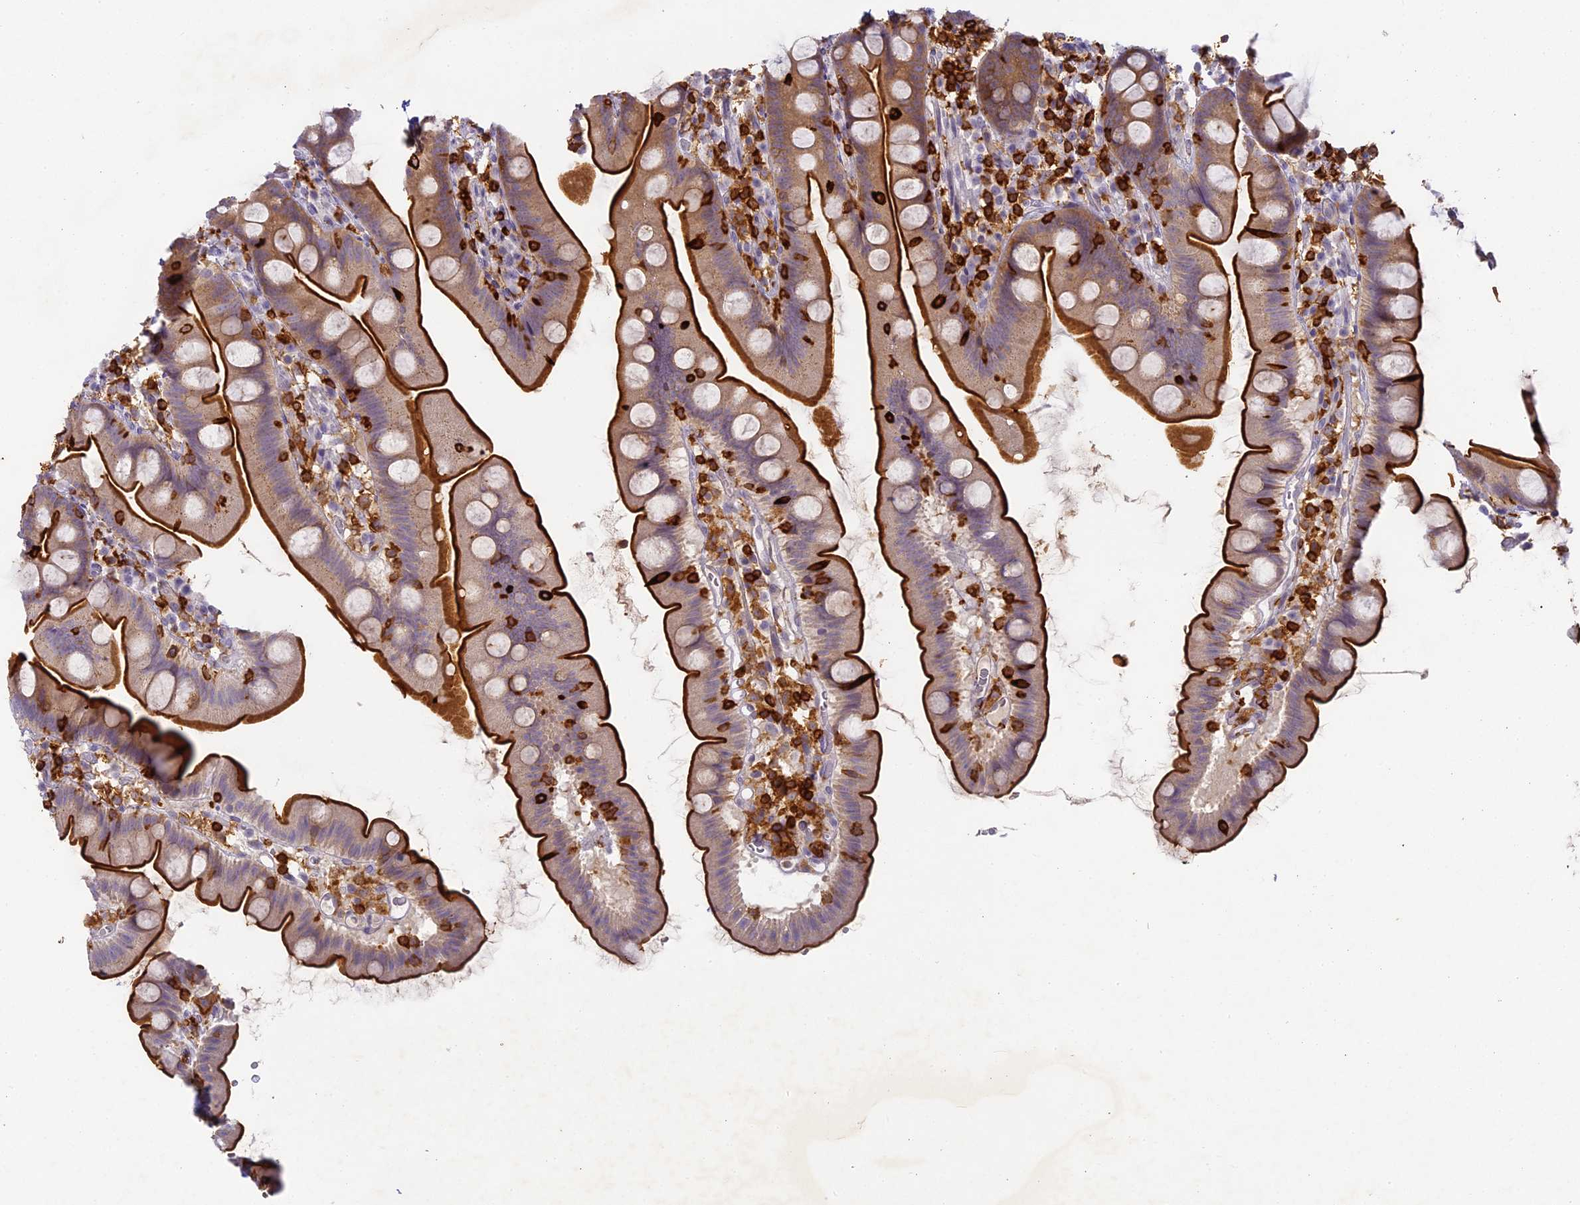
{"staining": {"intensity": "strong", "quantity": ">75%", "location": "cytoplasmic/membranous"}, "tissue": "small intestine", "cell_type": "Glandular cells", "image_type": "normal", "snomed": [{"axis": "morphology", "description": "Normal tissue, NOS"}, {"axis": "topography", "description": "Small intestine"}], "caption": "Strong cytoplasmic/membranous protein staining is appreciated in about >75% of glandular cells in small intestine.", "gene": "FYB1", "patient": {"sex": "female", "age": 68}}